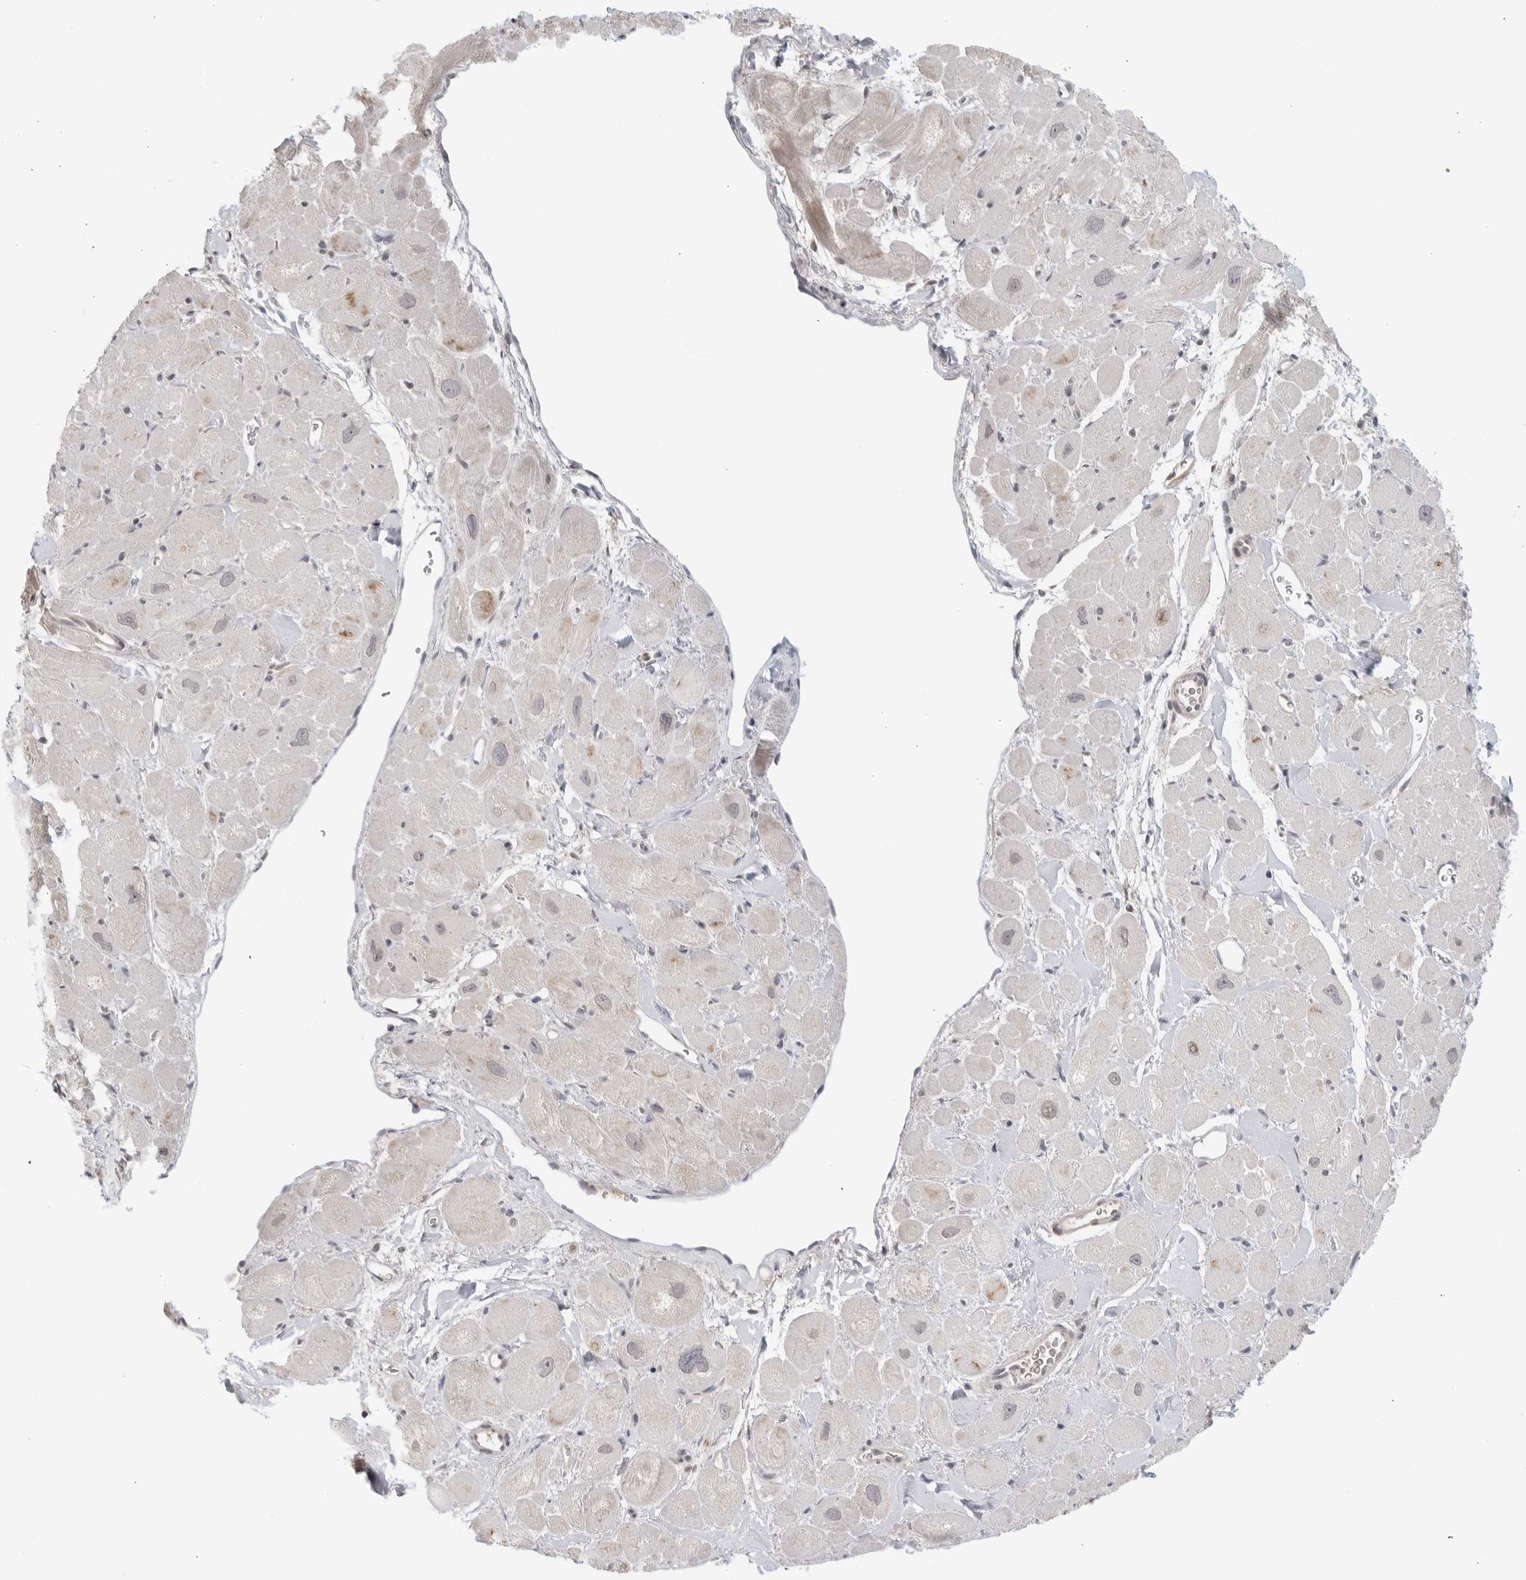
{"staining": {"intensity": "negative", "quantity": "none", "location": "none"}, "tissue": "heart muscle", "cell_type": "Cardiomyocytes", "image_type": "normal", "snomed": [{"axis": "morphology", "description": "Normal tissue, NOS"}, {"axis": "topography", "description": "Heart"}], "caption": "The micrograph shows no staining of cardiomyocytes in normal heart muscle. (Immunohistochemistry (ihc), brightfield microscopy, high magnification).", "gene": "RAB11FIP3", "patient": {"sex": "male", "age": 49}}